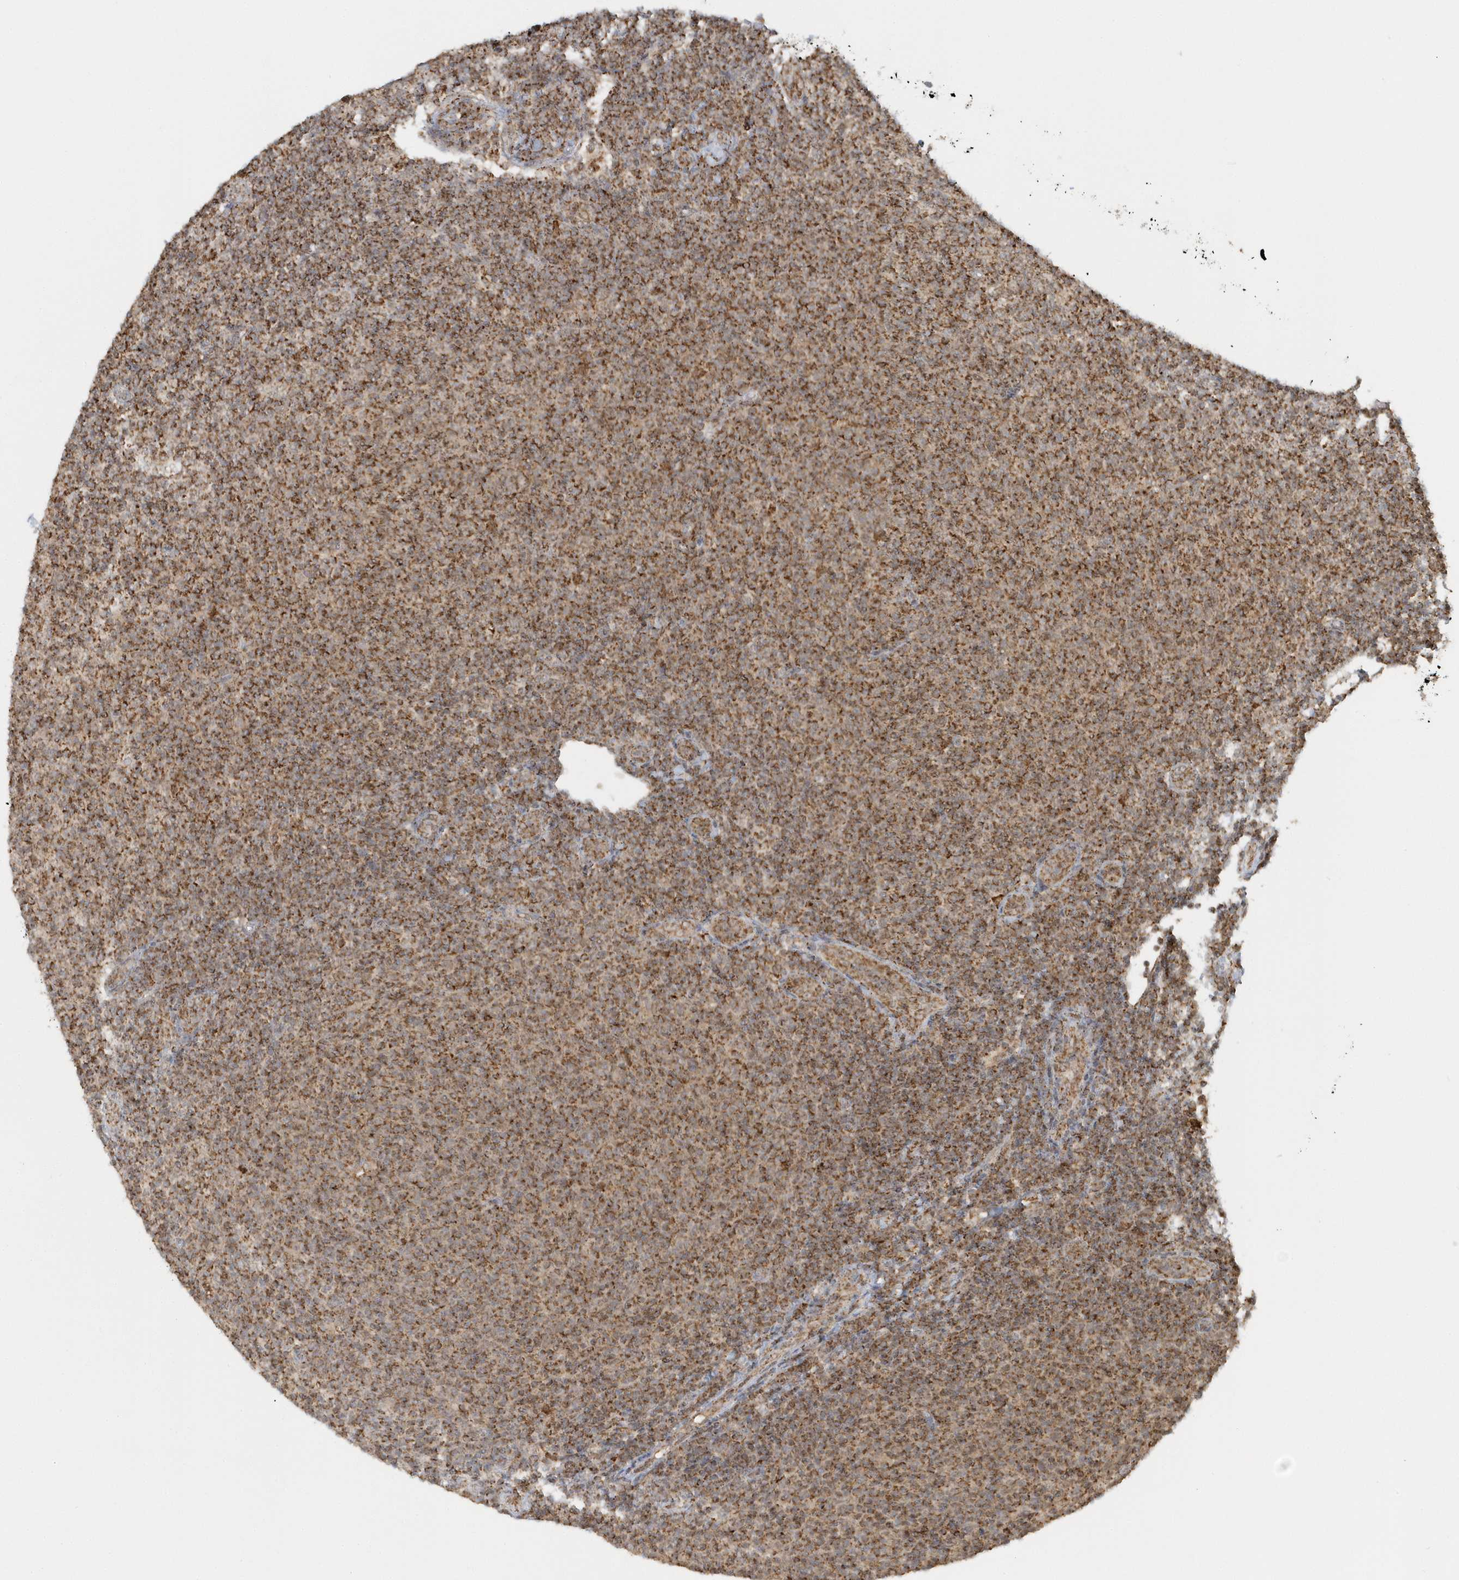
{"staining": {"intensity": "strong", "quantity": ">75%", "location": "cytoplasmic/membranous"}, "tissue": "lymphoma", "cell_type": "Tumor cells", "image_type": "cancer", "snomed": [{"axis": "morphology", "description": "Malignant lymphoma, non-Hodgkin's type, Low grade"}, {"axis": "topography", "description": "Lymph node"}], "caption": "The micrograph reveals immunohistochemical staining of lymphoma. There is strong cytoplasmic/membranous expression is identified in about >75% of tumor cells.", "gene": "PSMD6", "patient": {"sex": "male", "age": 66}}